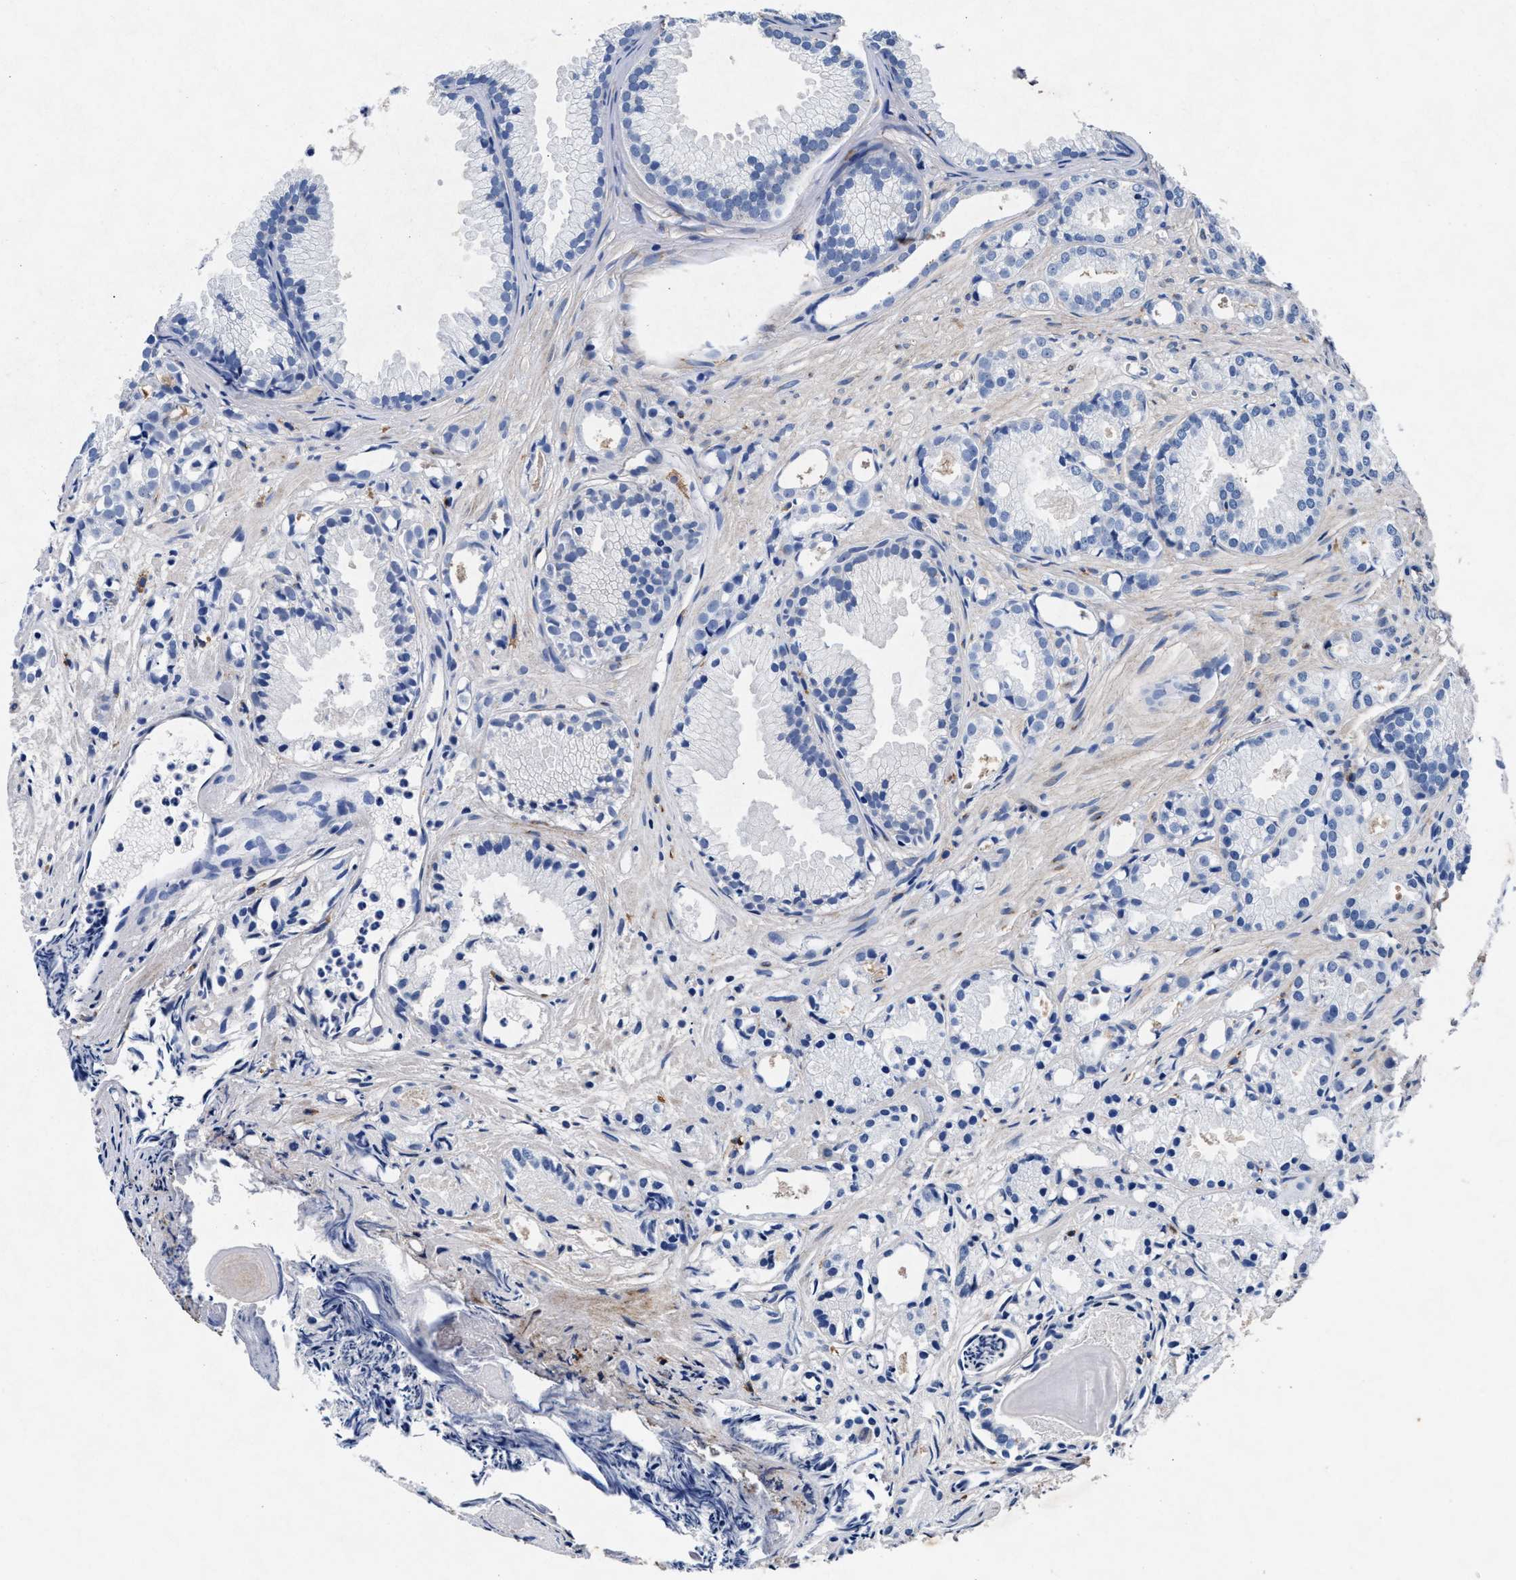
{"staining": {"intensity": "negative", "quantity": "none", "location": "none"}, "tissue": "prostate cancer", "cell_type": "Tumor cells", "image_type": "cancer", "snomed": [{"axis": "morphology", "description": "Adenocarcinoma, Low grade"}, {"axis": "topography", "description": "Prostate"}], "caption": "High magnification brightfield microscopy of prostate cancer stained with DAB (3,3'-diaminobenzidine) (brown) and counterstained with hematoxylin (blue): tumor cells show no significant expression. (Stains: DAB immunohistochemistry (IHC) with hematoxylin counter stain, Microscopy: brightfield microscopy at high magnification).", "gene": "MAP6", "patient": {"sex": "male", "age": 72}}